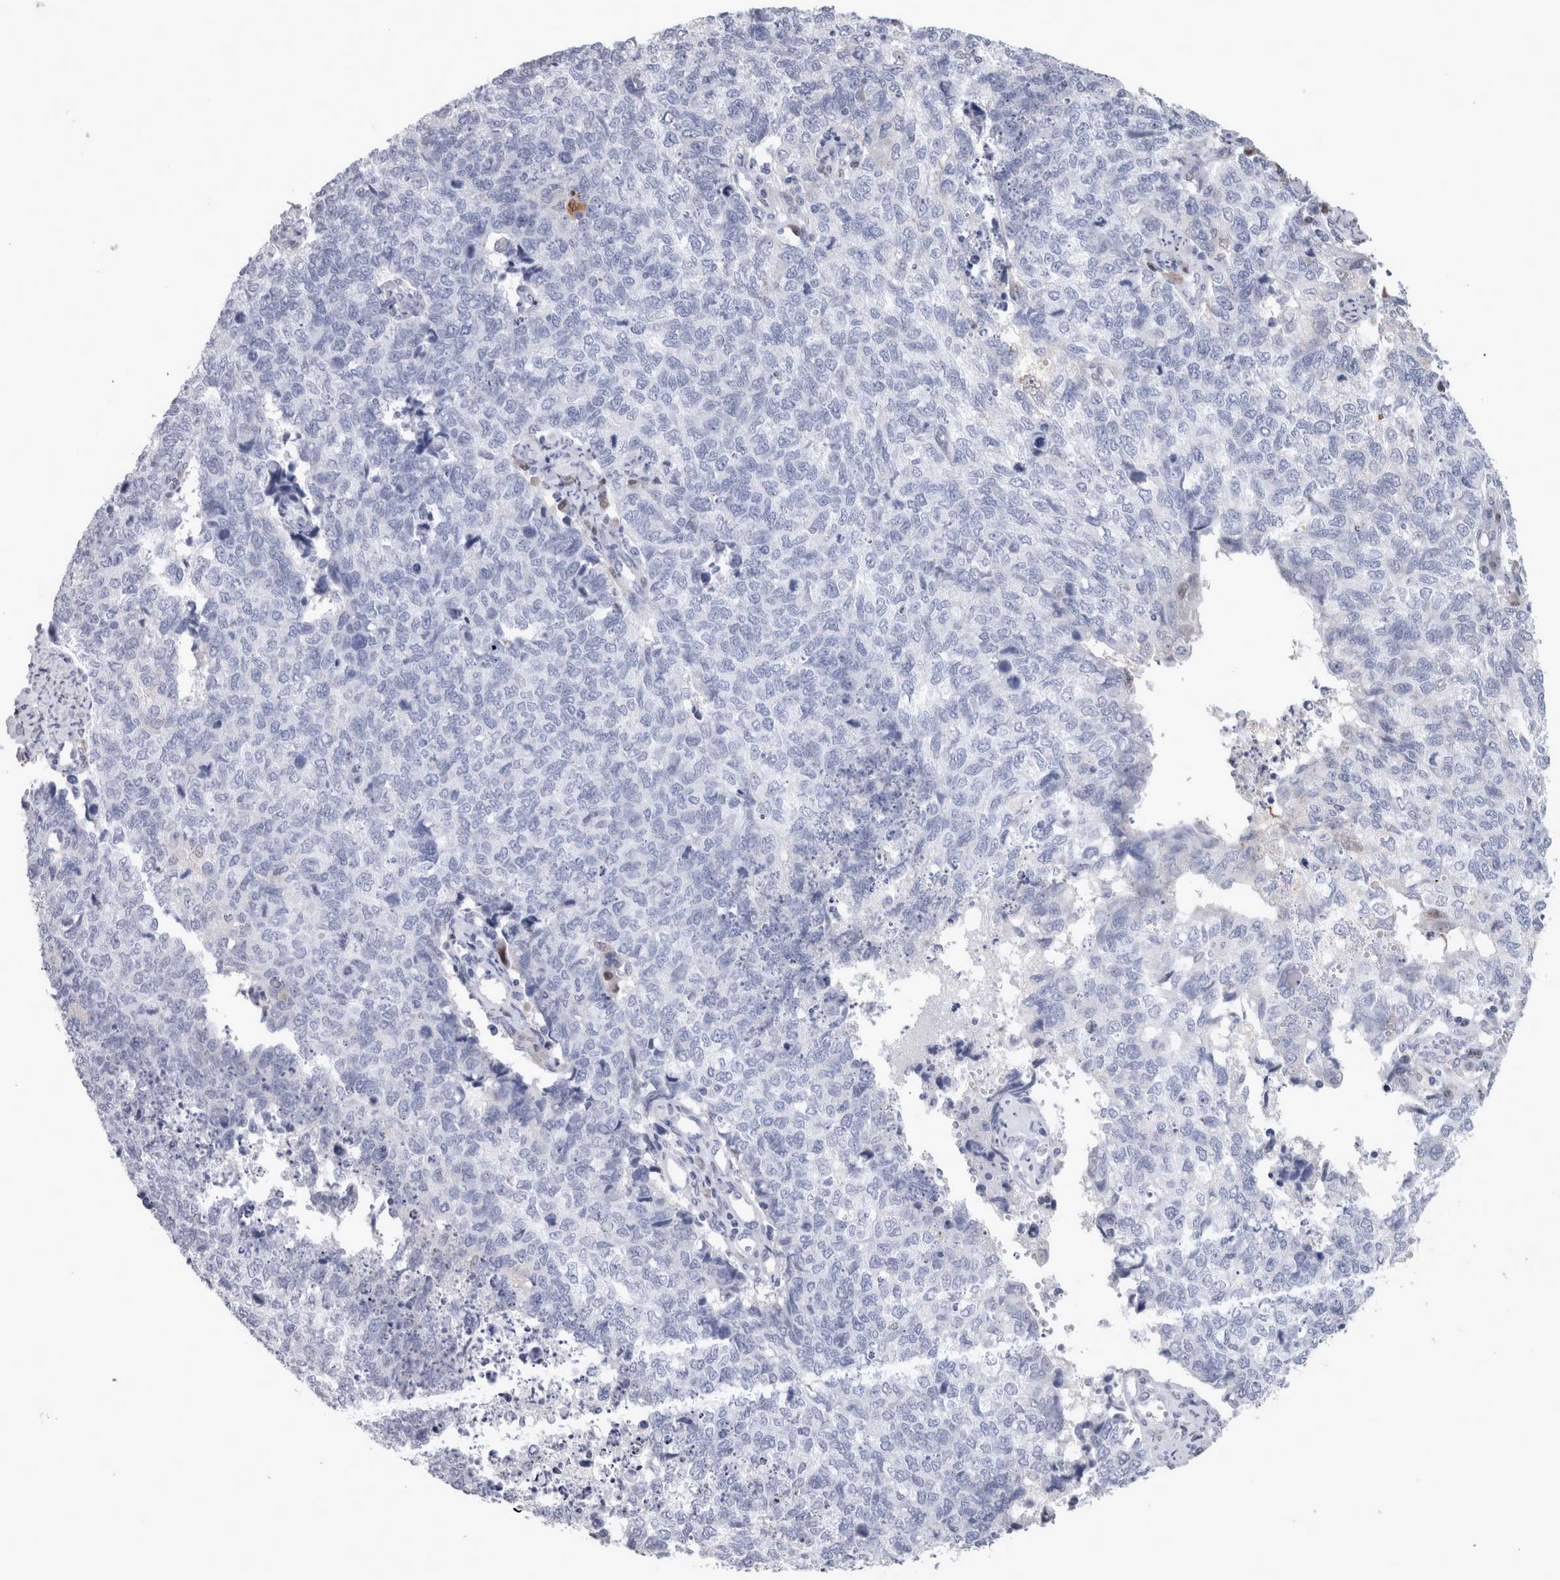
{"staining": {"intensity": "negative", "quantity": "none", "location": "none"}, "tissue": "cervical cancer", "cell_type": "Tumor cells", "image_type": "cancer", "snomed": [{"axis": "morphology", "description": "Squamous cell carcinoma, NOS"}, {"axis": "topography", "description": "Cervix"}], "caption": "The photomicrograph shows no significant staining in tumor cells of cervical cancer (squamous cell carcinoma). The staining was performed using DAB (3,3'-diaminobenzidine) to visualize the protein expression in brown, while the nuclei were stained in blue with hematoxylin (Magnification: 20x).", "gene": "CA8", "patient": {"sex": "female", "age": 63}}